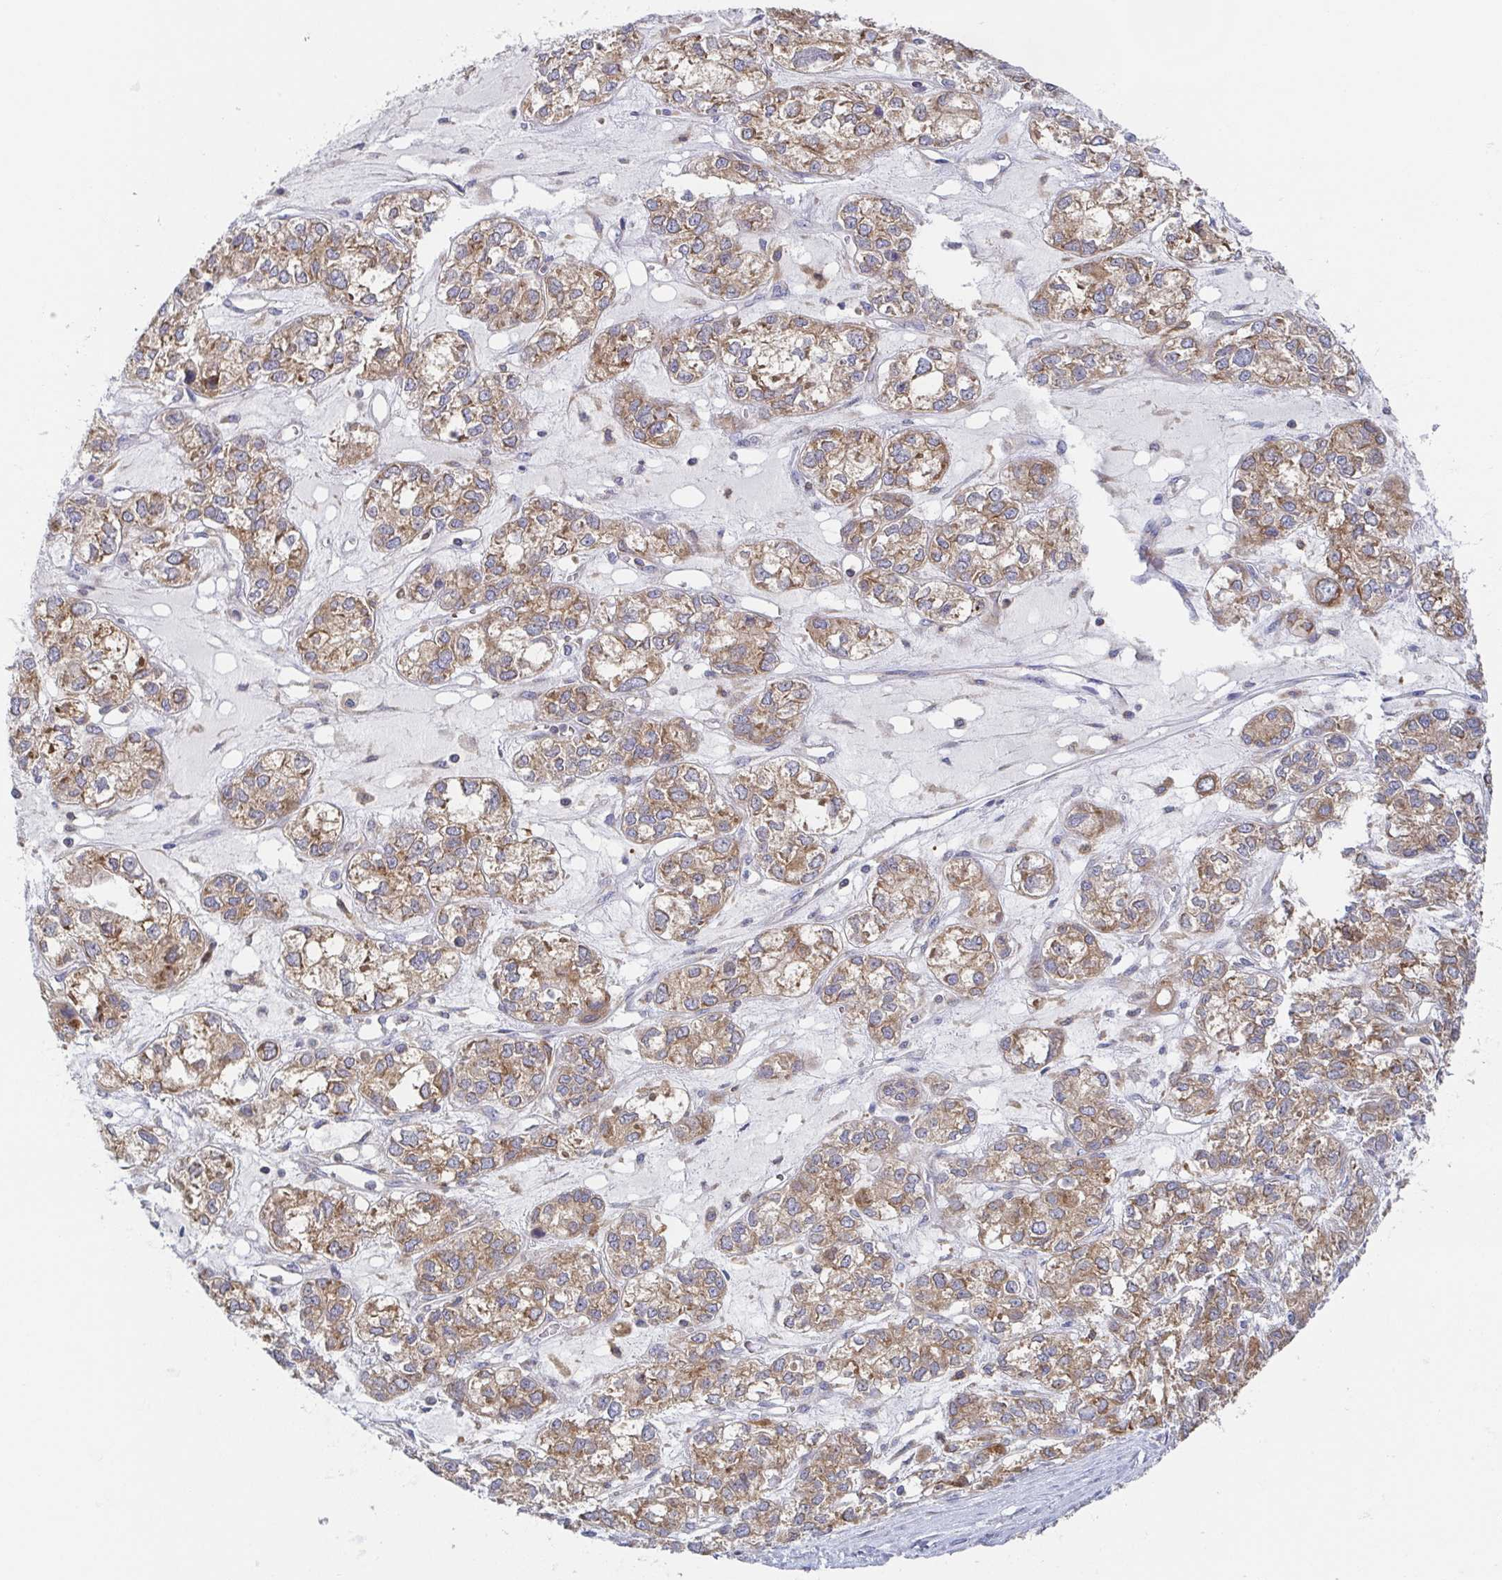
{"staining": {"intensity": "moderate", "quantity": ">75%", "location": "cytoplasmic/membranous"}, "tissue": "ovarian cancer", "cell_type": "Tumor cells", "image_type": "cancer", "snomed": [{"axis": "morphology", "description": "Carcinoma, endometroid"}, {"axis": "topography", "description": "Ovary"}], "caption": "Immunohistochemistry (IHC) micrograph of ovarian cancer stained for a protein (brown), which exhibits medium levels of moderate cytoplasmic/membranous expression in about >75% of tumor cells.", "gene": "TUFT1", "patient": {"sex": "female", "age": 64}}